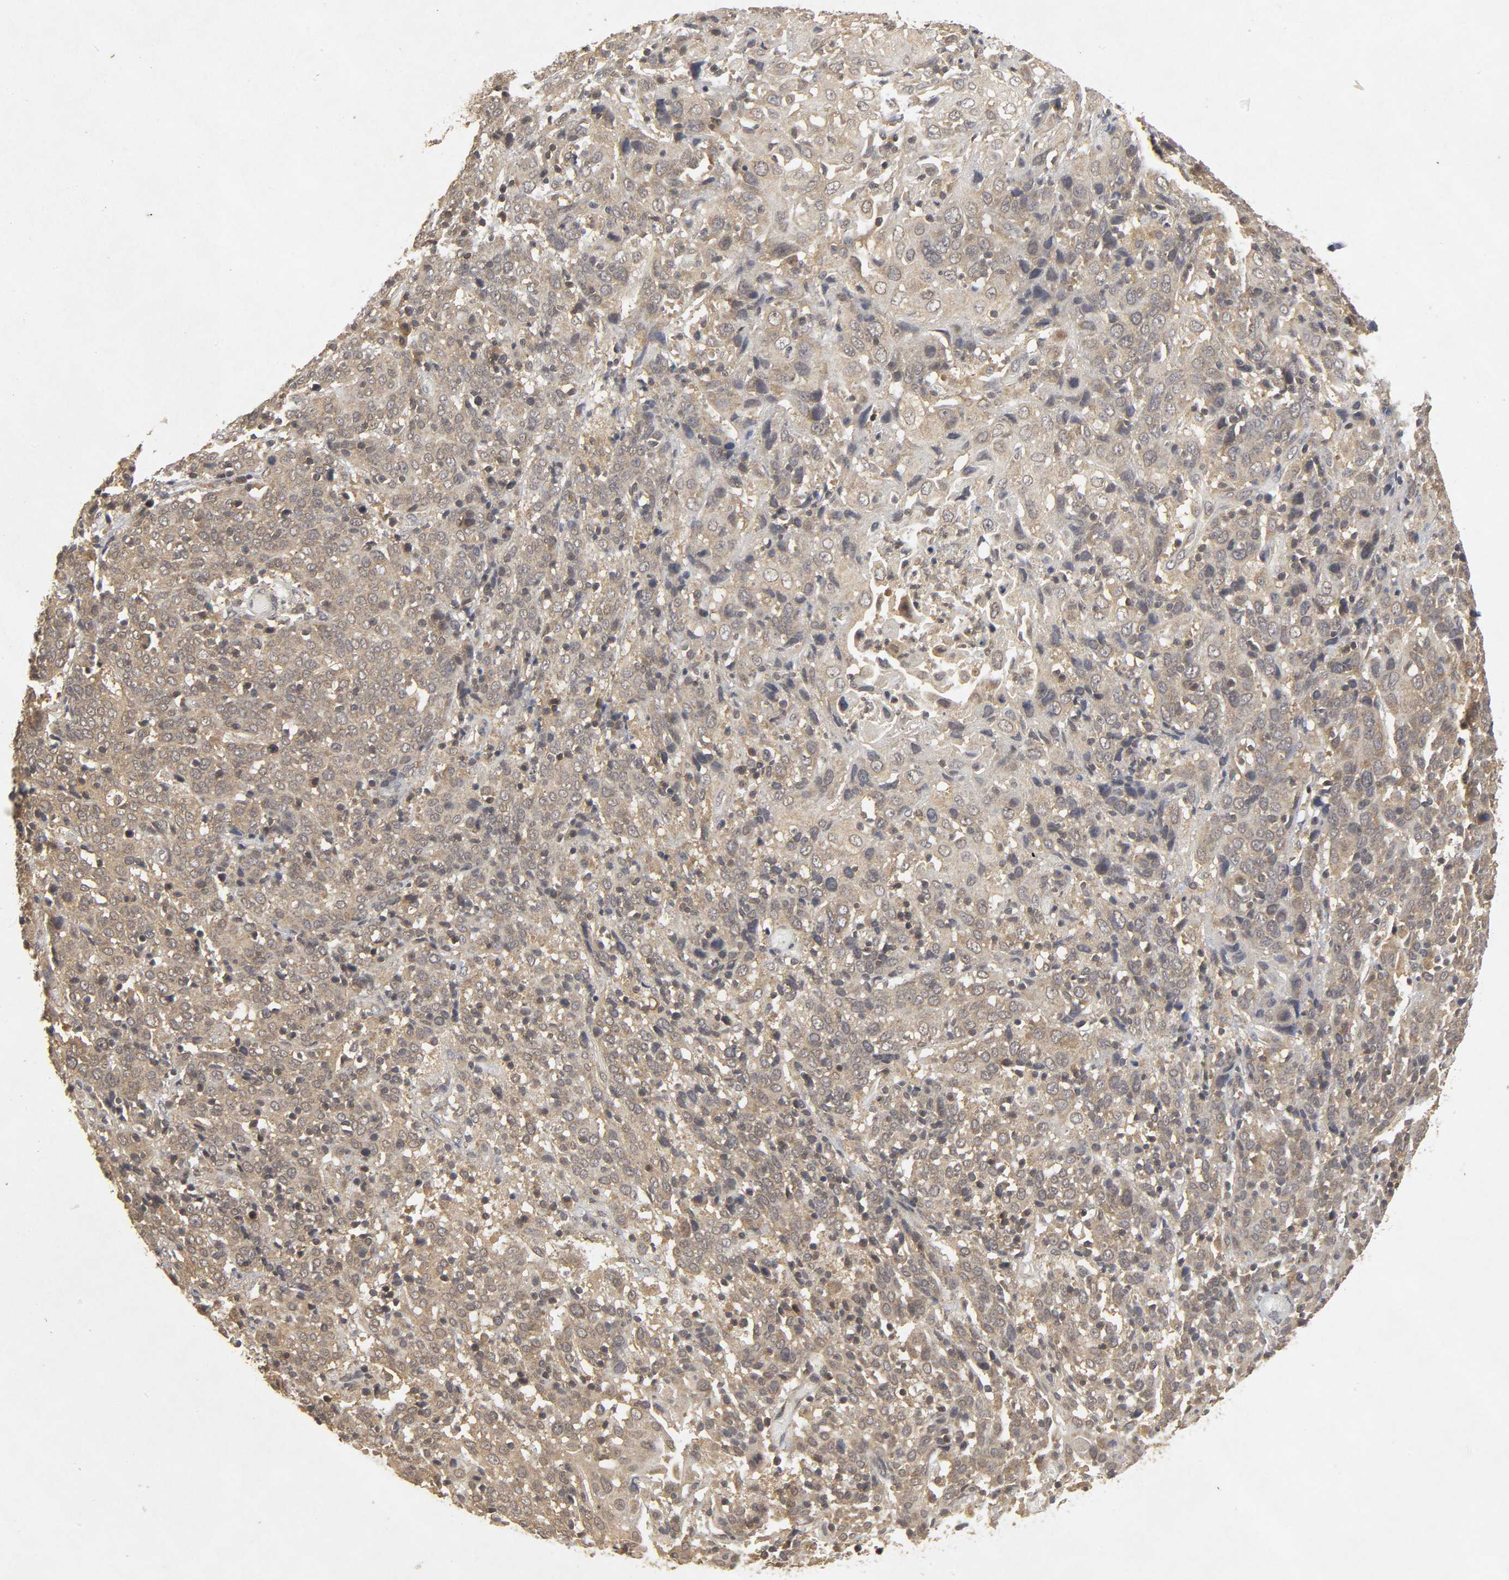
{"staining": {"intensity": "weak", "quantity": ">75%", "location": "cytoplasmic/membranous"}, "tissue": "cervical cancer", "cell_type": "Tumor cells", "image_type": "cancer", "snomed": [{"axis": "morphology", "description": "Normal tissue, NOS"}, {"axis": "morphology", "description": "Squamous cell carcinoma, NOS"}, {"axis": "topography", "description": "Cervix"}], "caption": "Immunohistochemistry (IHC) of cervical squamous cell carcinoma displays low levels of weak cytoplasmic/membranous expression in approximately >75% of tumor cells.", "gene": "TRAF6", "patient": {"sex": "female", "age": 67}}